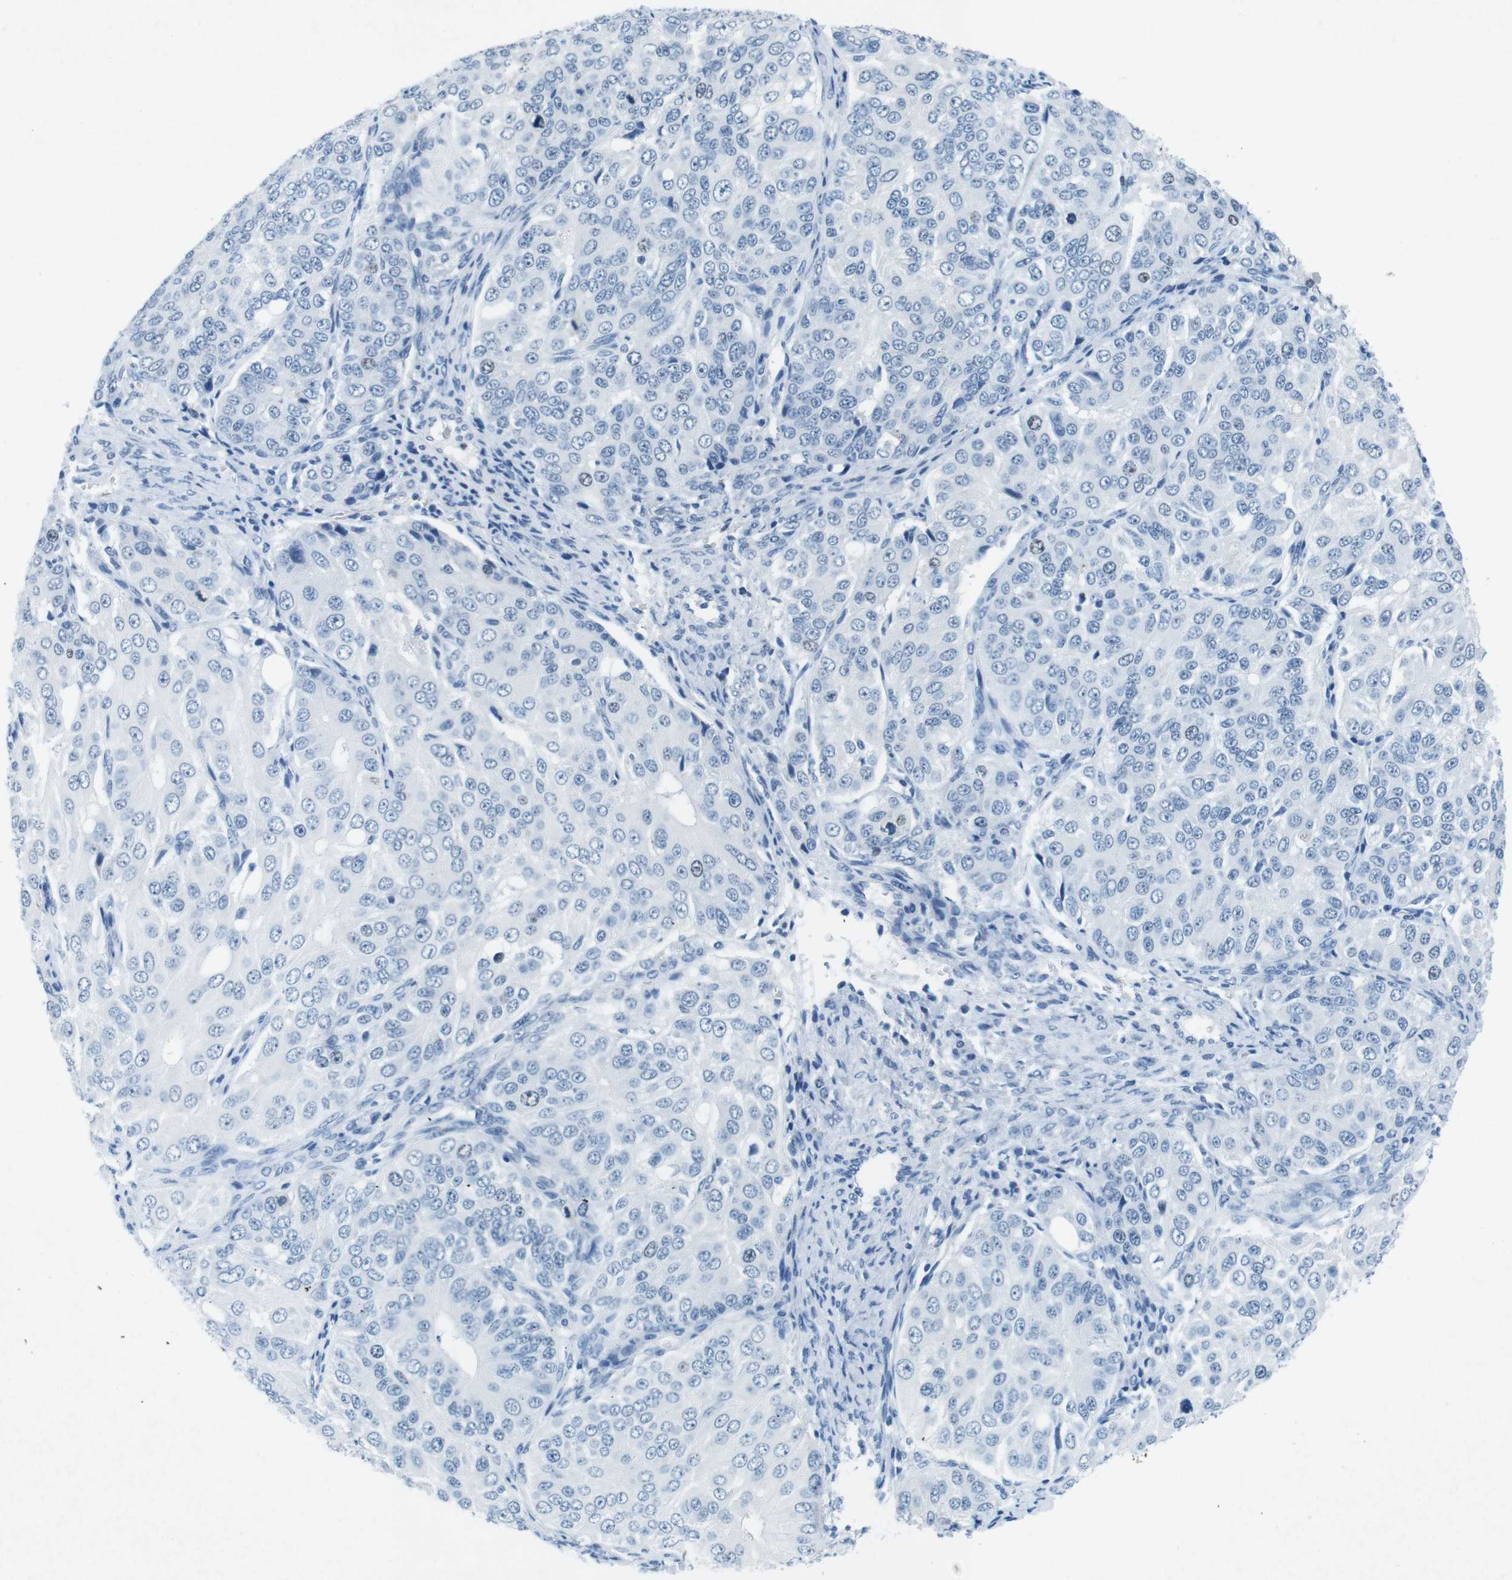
{"staining": {"intensity": "weak", "quantity": "<25%", "location": "nuclear"}, "tissue": "ovarian cancer", "cell_type": "Tumor cells", "image_type": "cancer", "snomed": [{"axis": "morphology", "description": "Carcinoma, endometroid"}, {"axis": "topography", "description": "Ovary"}], "caption": "Ovarian cancer was stained to show a protein in brown. There is no significant expression in tumor cells. (Immunohistochemistry (ihc), brightfield microscopy, high magnification).", "gene": "CTAG1B", "patient": {"sex": "female", "age": 51}}